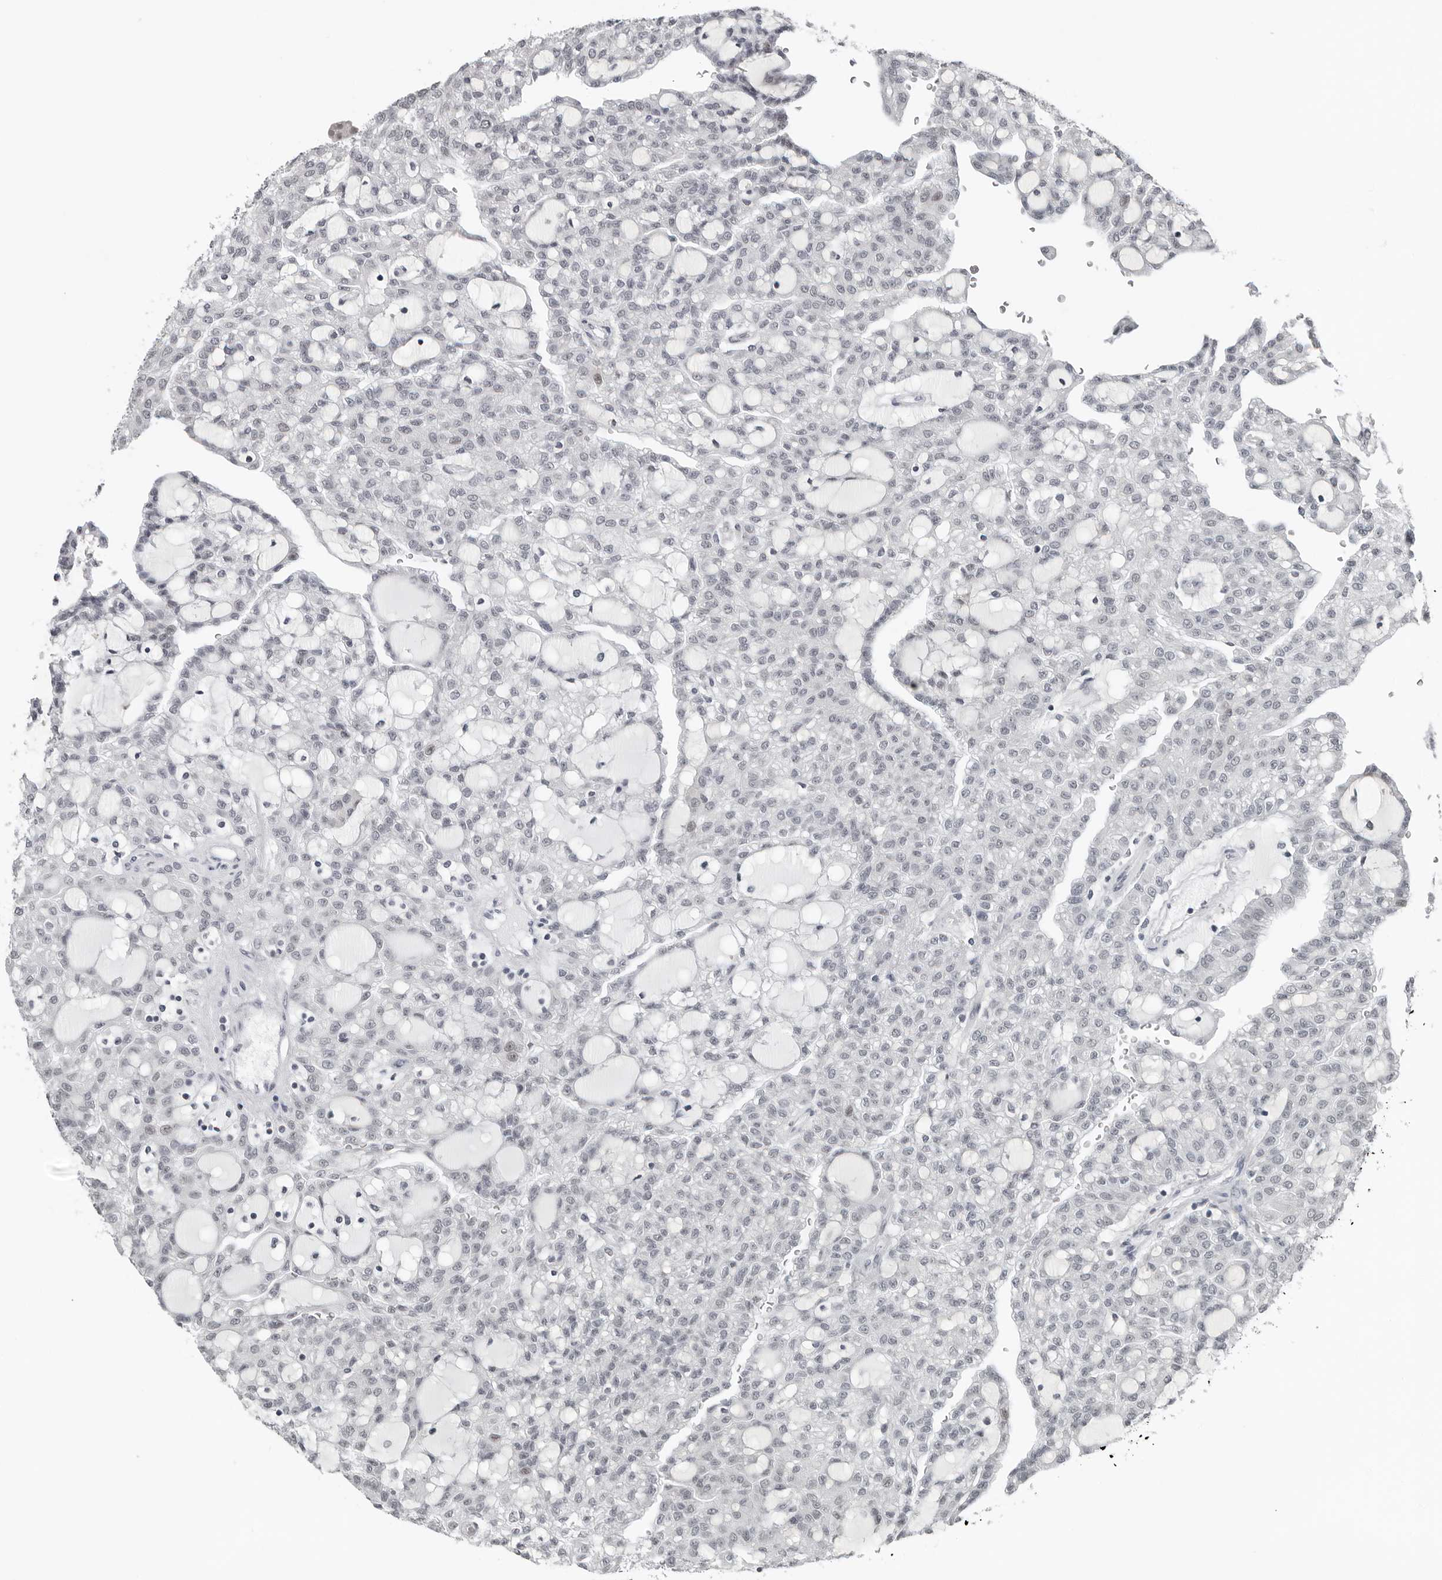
{"staining": {"intensity": "negative", "quantity": "none", "location": "none"}, "tissue": "renal cancer", "cell_type": "Tumor cells", "image_type": "cancer", "snomed": [{"axis": "morphology", "description": "Adenocarcinoma, NOS"}, {"axis": "topography", "description": "Kidney"}], "caption": "IHC of renal cancer (adenocarcinoma) reveals no expression in tumor cells.", "gene": "PPP1R42", "patient": {"sex": "male", "age": 63}}